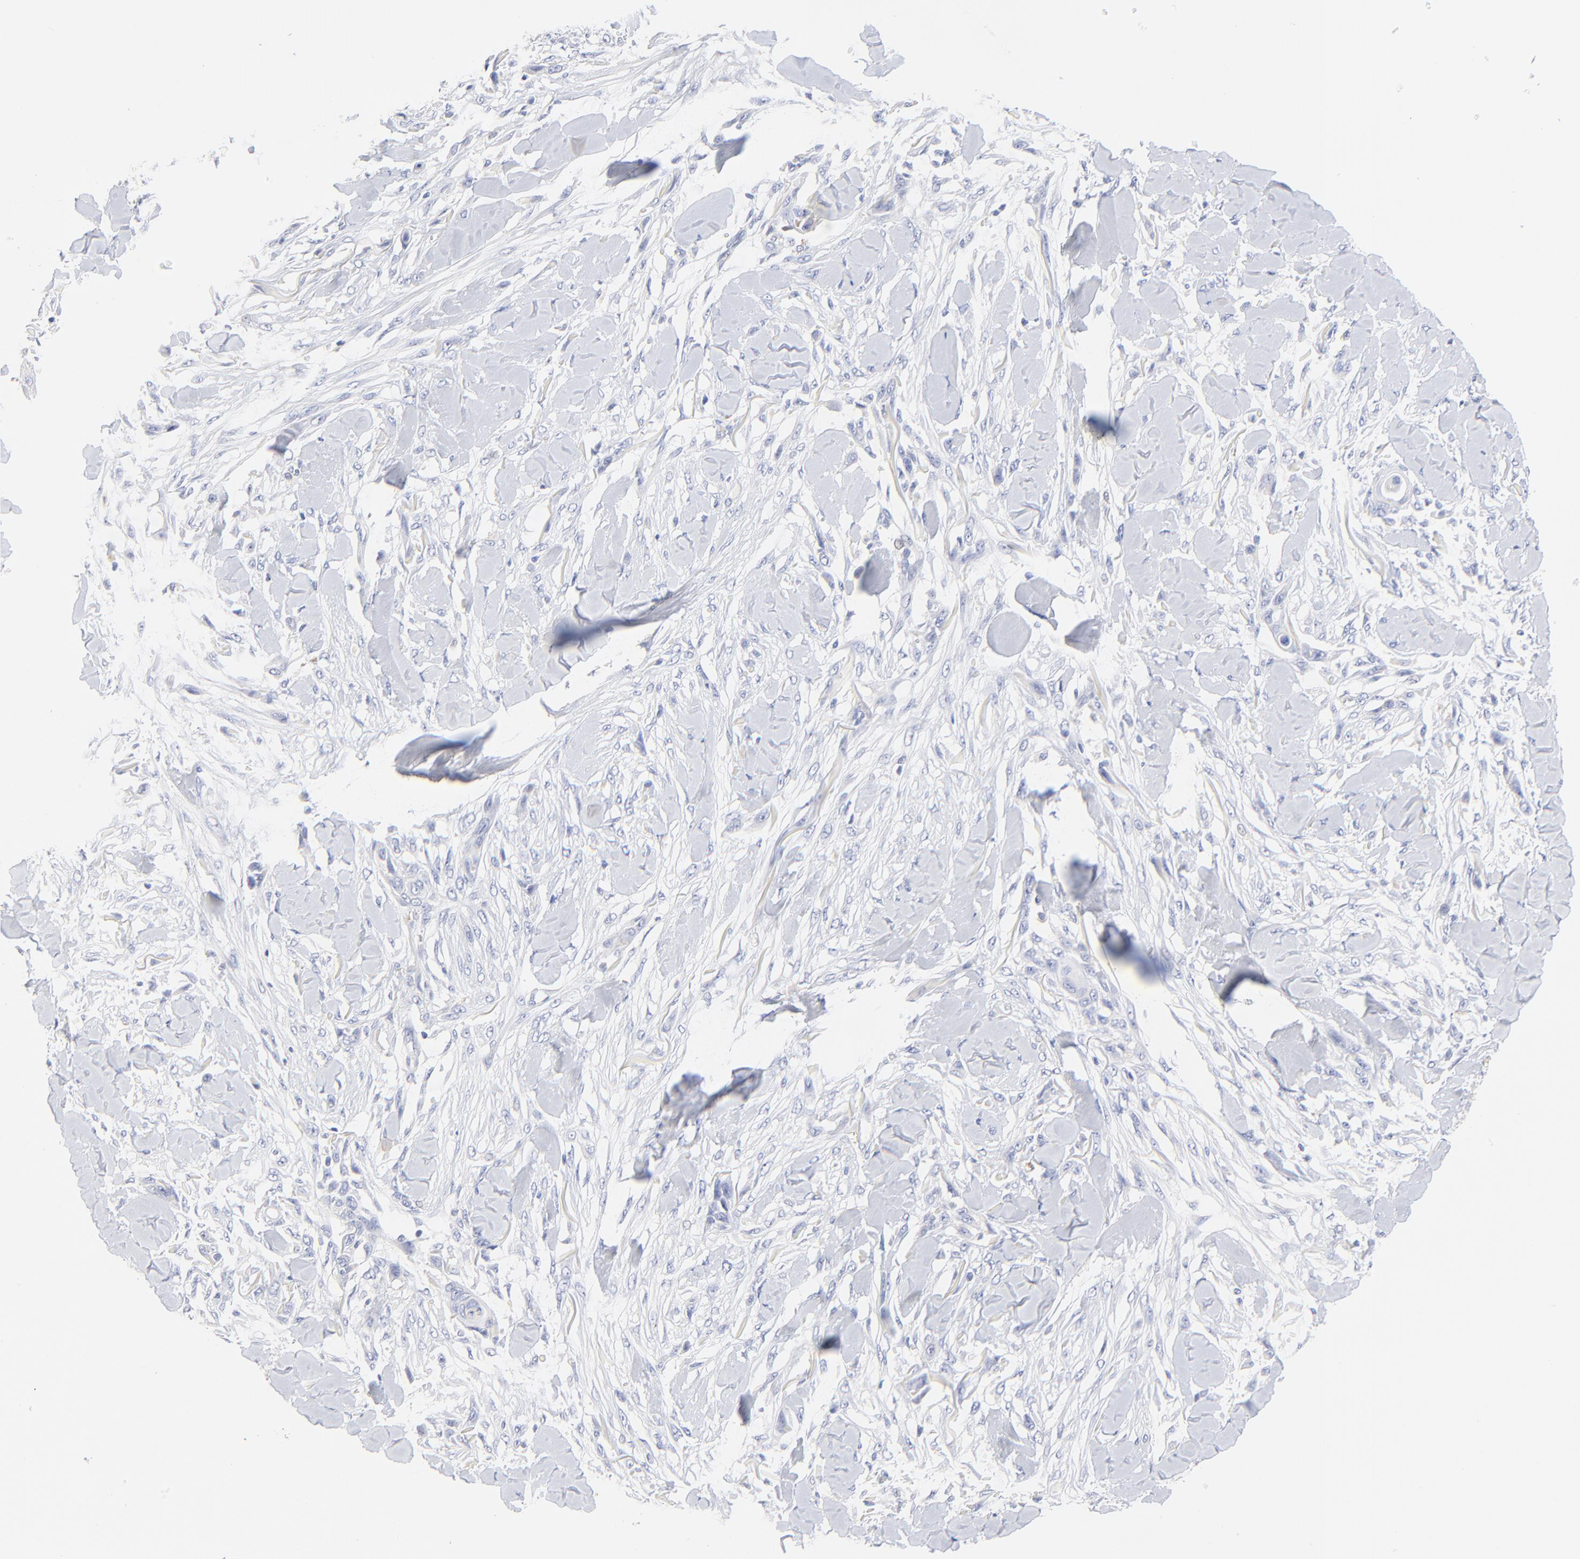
{"staining": {"intensity": "negative", "quantity": "none", "location": "none"}, "tissue": "skin cancer", "cell_type": "Tumor cells", "image_type": "cancer", "snomed": [{"axis": "morphology", "description": "Squamous cell carcinoma, NOS"}, {"axis": "topography", "description": "Skin"}], "caption": "Human skin cancer stained for a protein using immunohistochemistry displays no staining in tumor cells.", "gene": "SULT4A1", "patient": {"sex": "female", "age": 59}}